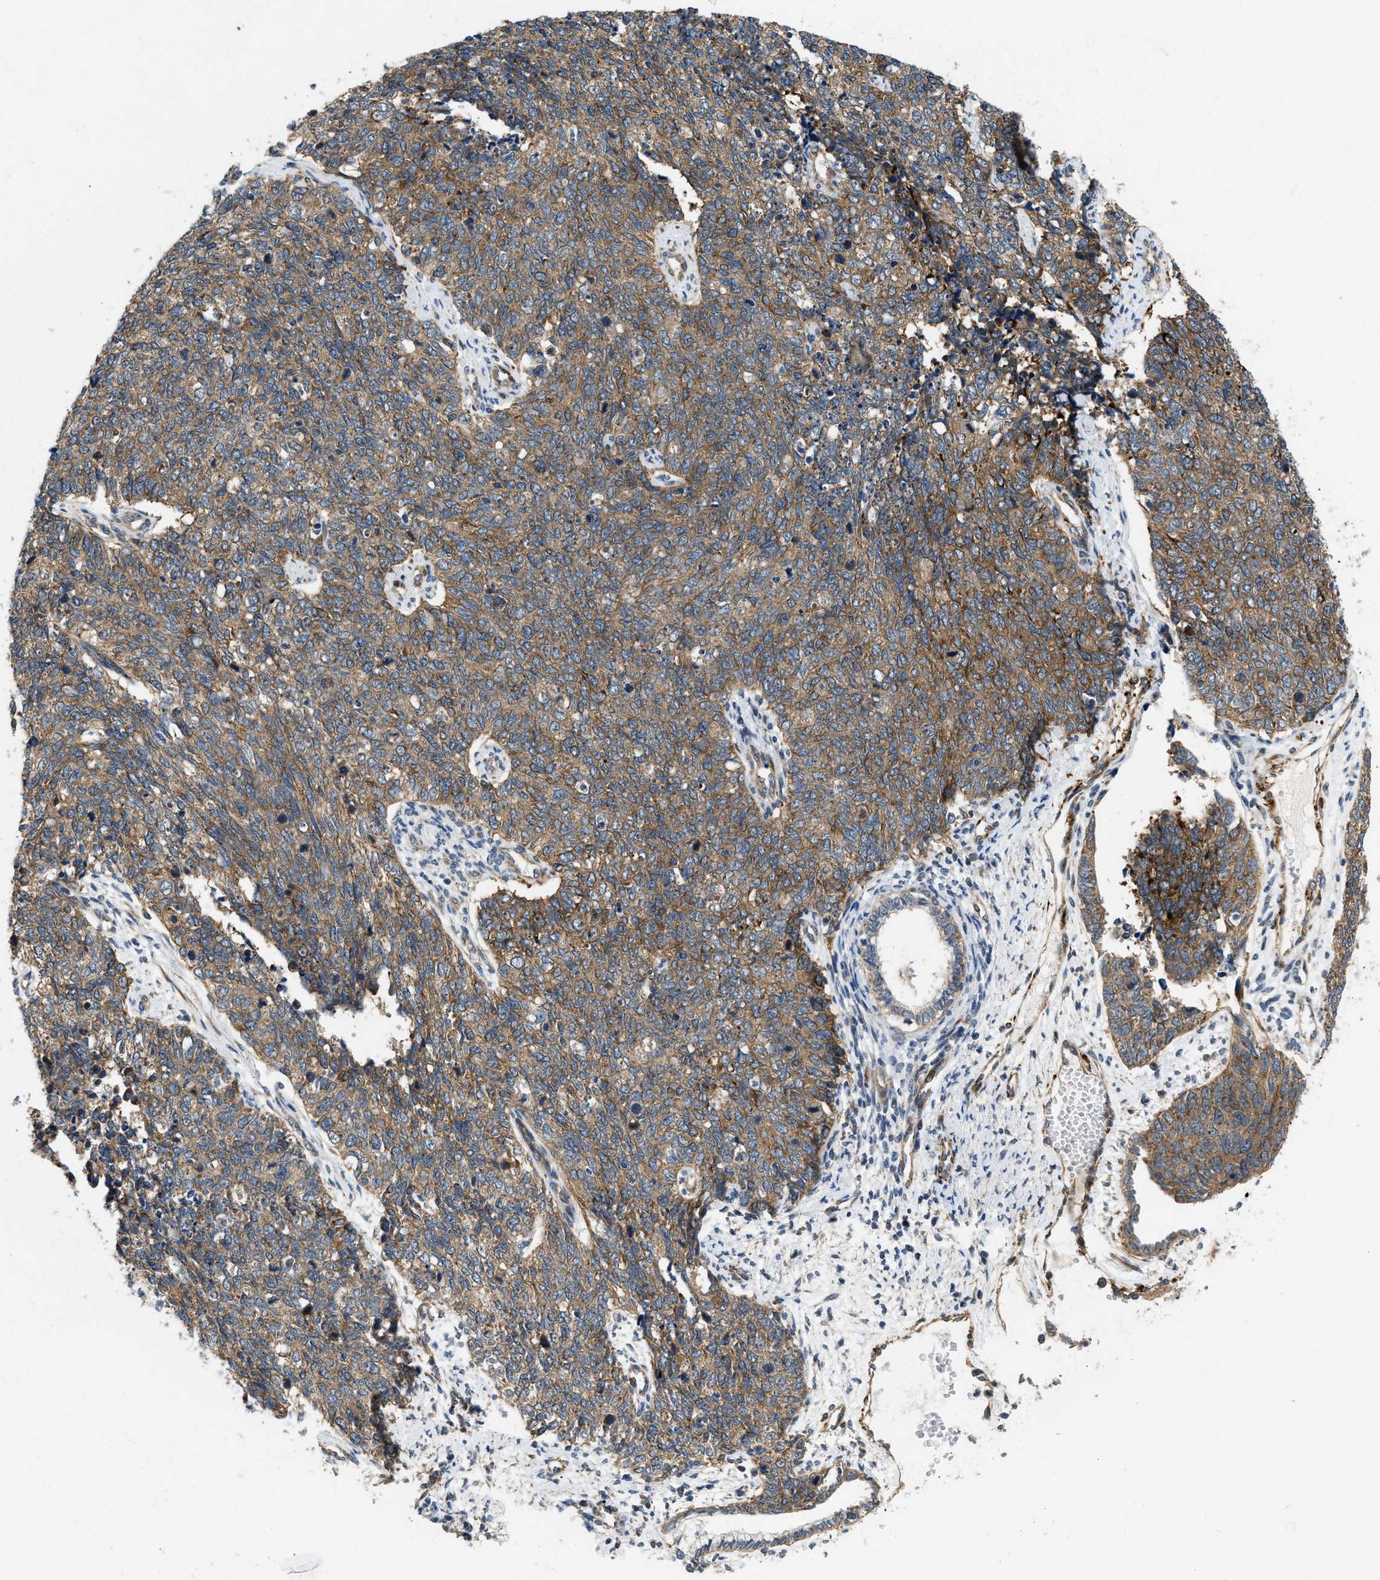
{"staining": {"intensity": "moderate", "quantity": ">75%", "location": "cytoplasmic/membranous"}, "tissue": "cervical cancer", "cell_type": "Tumor cells", "image_type": "cancer", "snomed": [{"axis": "morphology", "description": "Squamous cell carcinoma, NOS"}, {"axis": "topography", "description": "Cervix"}], "caption": "Immunohistochemical staining of human cervical cancer exhibits medium levels of moderate cytoplasmic/membranous expression in approximately >75% of tumor cells.", "gene": "ZNF599", "patient": {"sex": "female", "age": 63}}